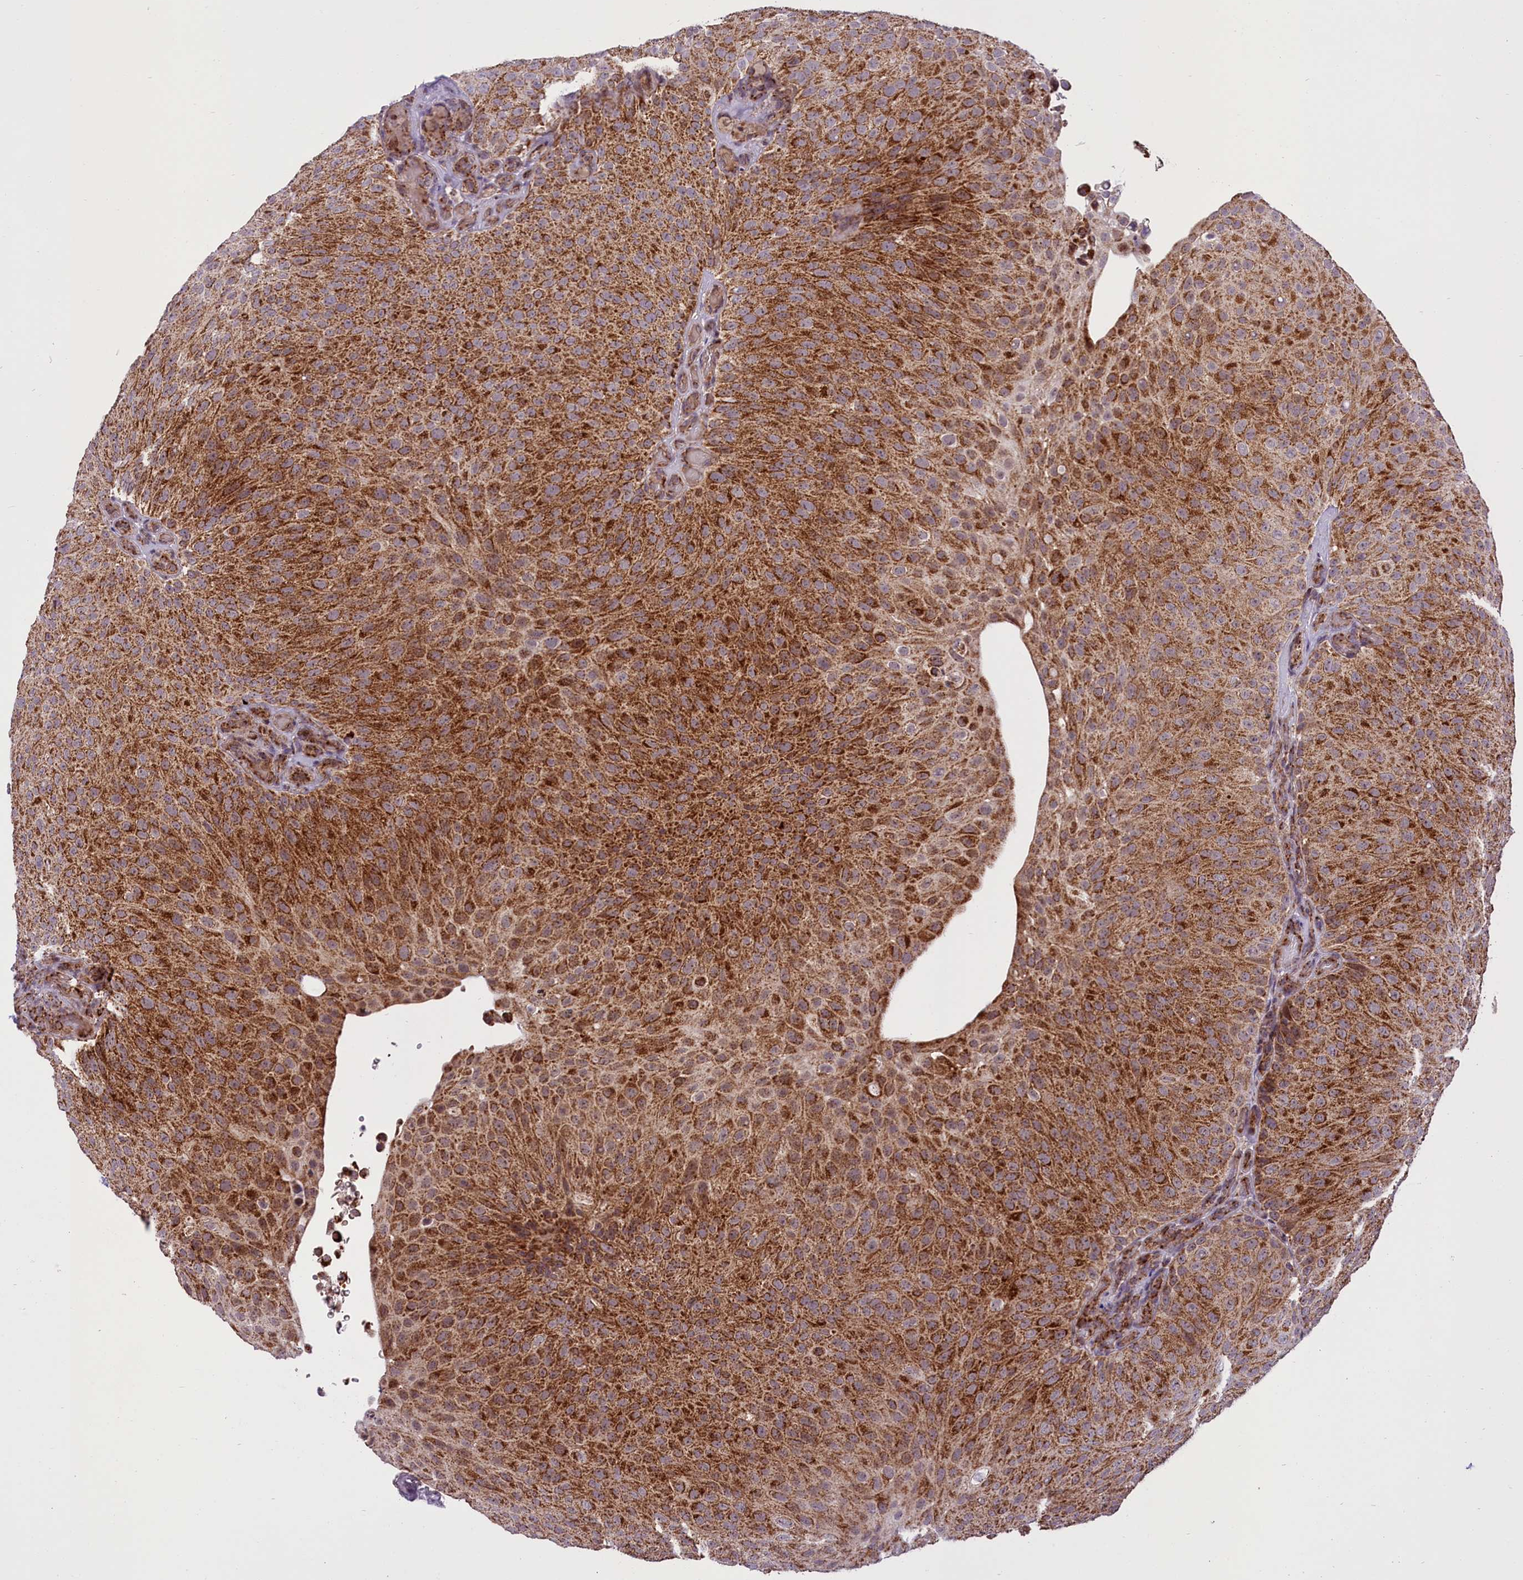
{"staining": {"intensity": "strong", "quantity": ">75%", "location": "cytoplasmic/membranous"}, "tissue": "urothelial cancer", "cell_type": "Tumor cells", "image_type": "cancer", "snomed": [{"axis": "morphology", "description": "Urothelial carcinoma, Low grade"}, {"axis": "topography", "description": "Urinary bladder"}], "caption": "An IHC photomicrograph of tumor tissue is shown. Protein staining in brown labels strong cytoplasmic/membranous positivity in urothelial cancer within tumor cells.", "gene": "NDUFS5", "patient": {"sex": "male", "age": 78}}